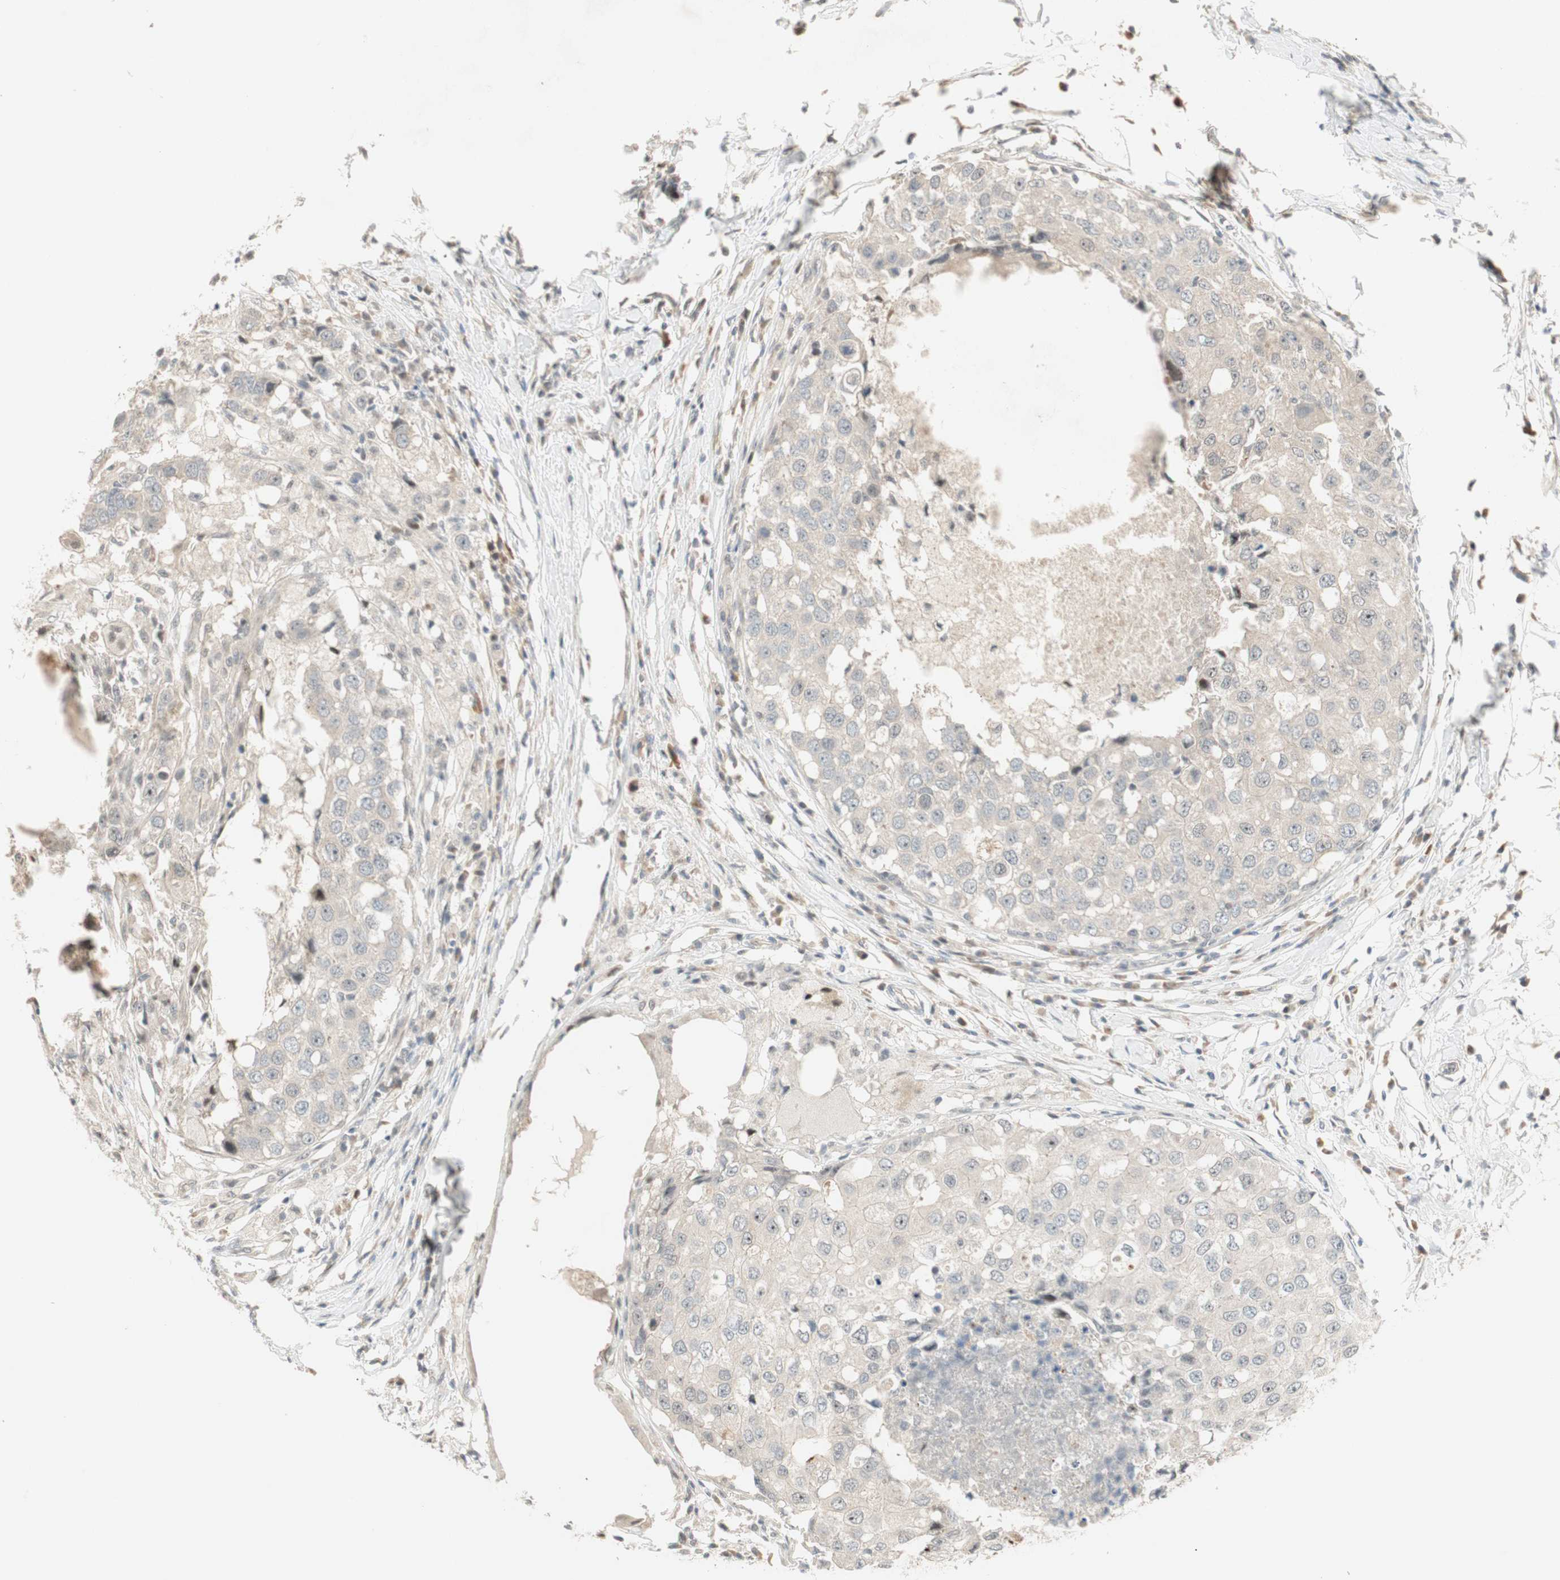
{"staining": {"intensity": "weak", "quantity": ">75%", "location": "cytoplasmic/membranous,nuclear"}, "tissue": "breast cancer", "cell_type": "Tumor cells", "image_type": "cancer", "snomed": [{"axis": "morphology", "description": "Duct carcinoma"}, {"axis": "topography", "description": "Breast"}], "caption": "This histopathology image demonstrates IHC staining of human breast cancer (intraductal carcinoma), with low weak cytoplasmic/membranous and nuclear positivity in approximately >75% of tumor cells.", "gene": "ACSL5", "patient": {"sex": "female", "age": 27}}